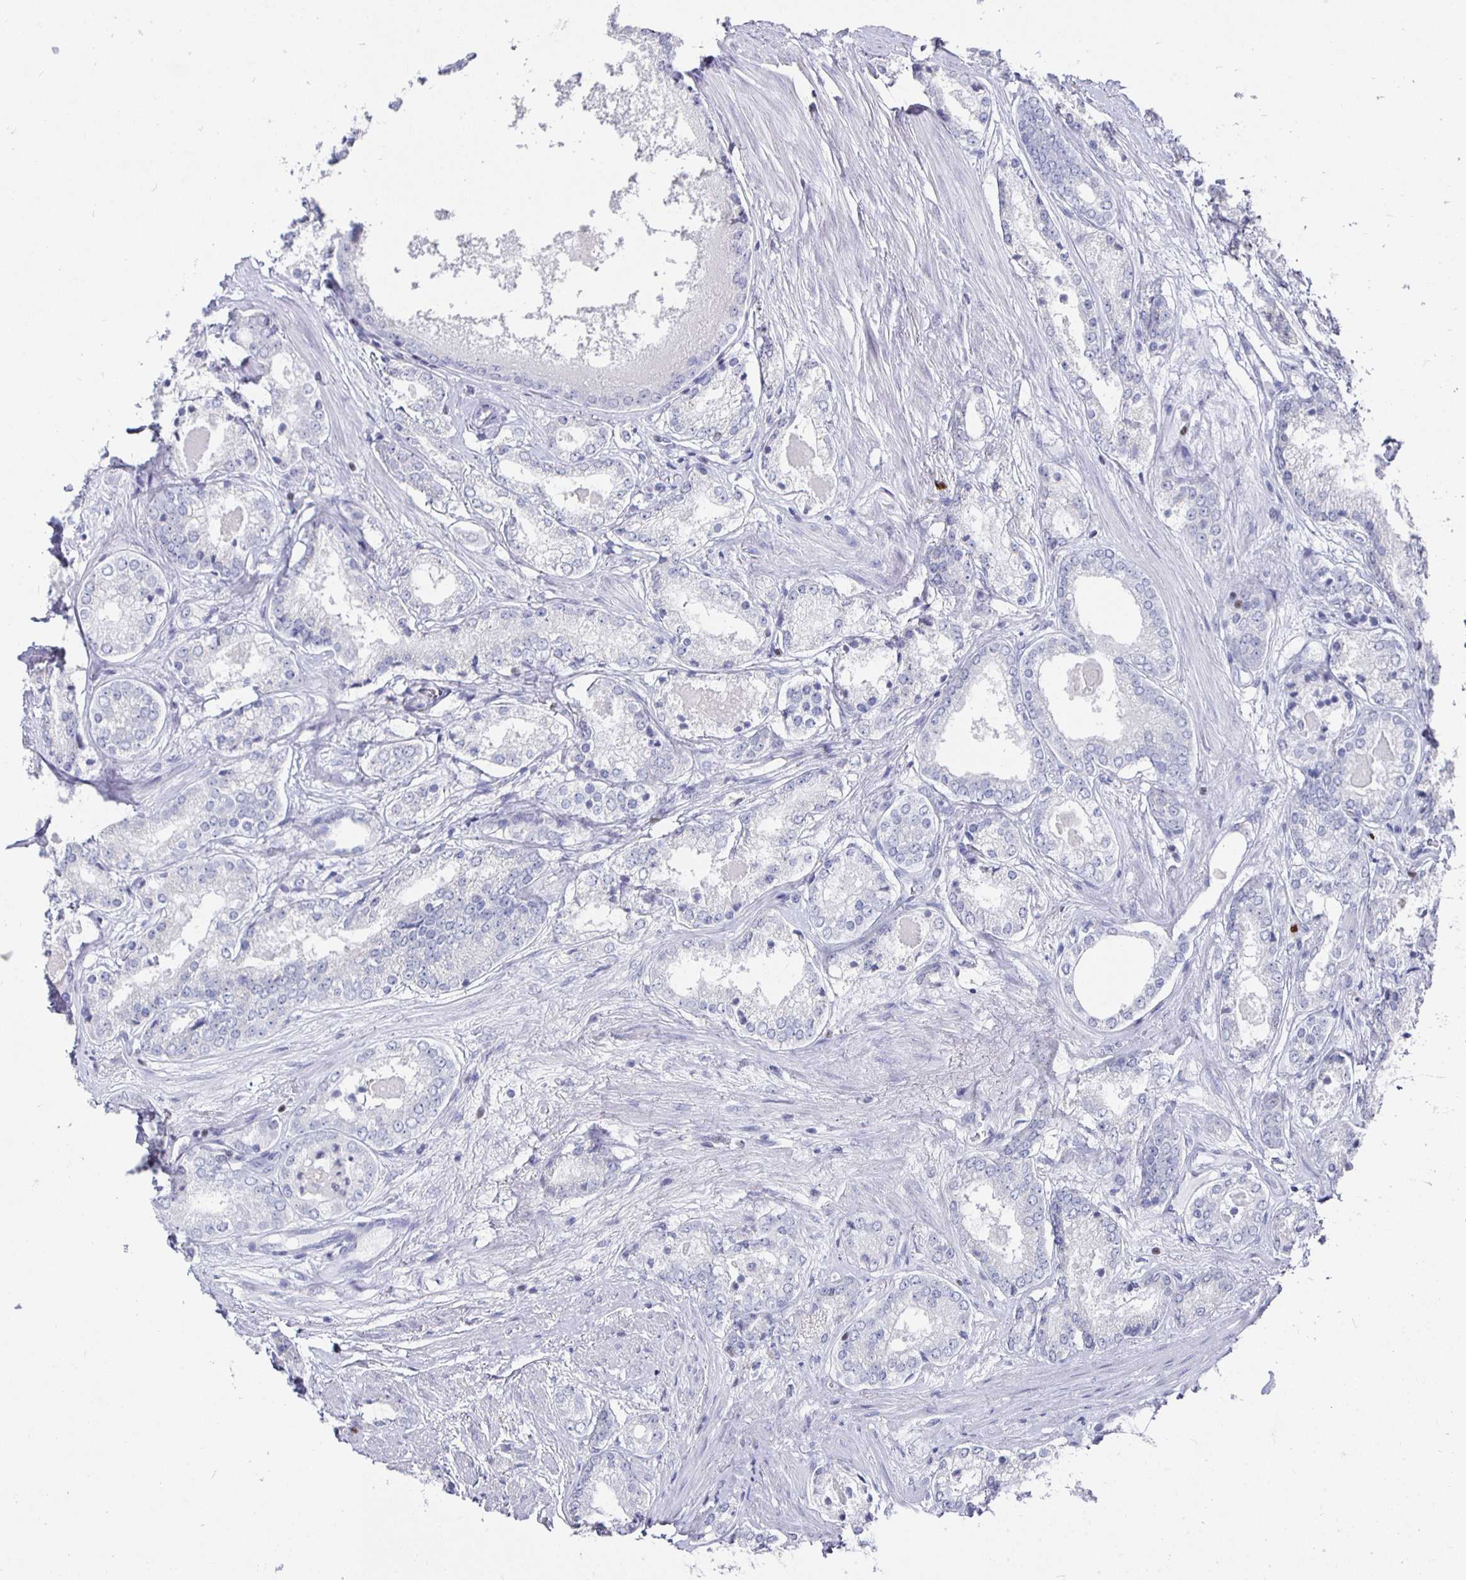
{"staining": {"intensity": "negative", "quantity": "none", "location": "none"}, "tissue": "prostate cancer", "cell_type": "Tumor cells", "image_type": "cancer", "snomed": [{"axis": "morphology", "description": "Adenocarcinoma, NOS"}, {"axis": "morphology", "description": "Adenocarcinoma, Low grade"}, {"axis": "topography", "description": "Prostate"}], "caption": "The histopathology image shows no significant positivity in tumor cells of prostate cancer.", "gene": "RUNX2", "patient": {"sex": "male", "age": 68}}